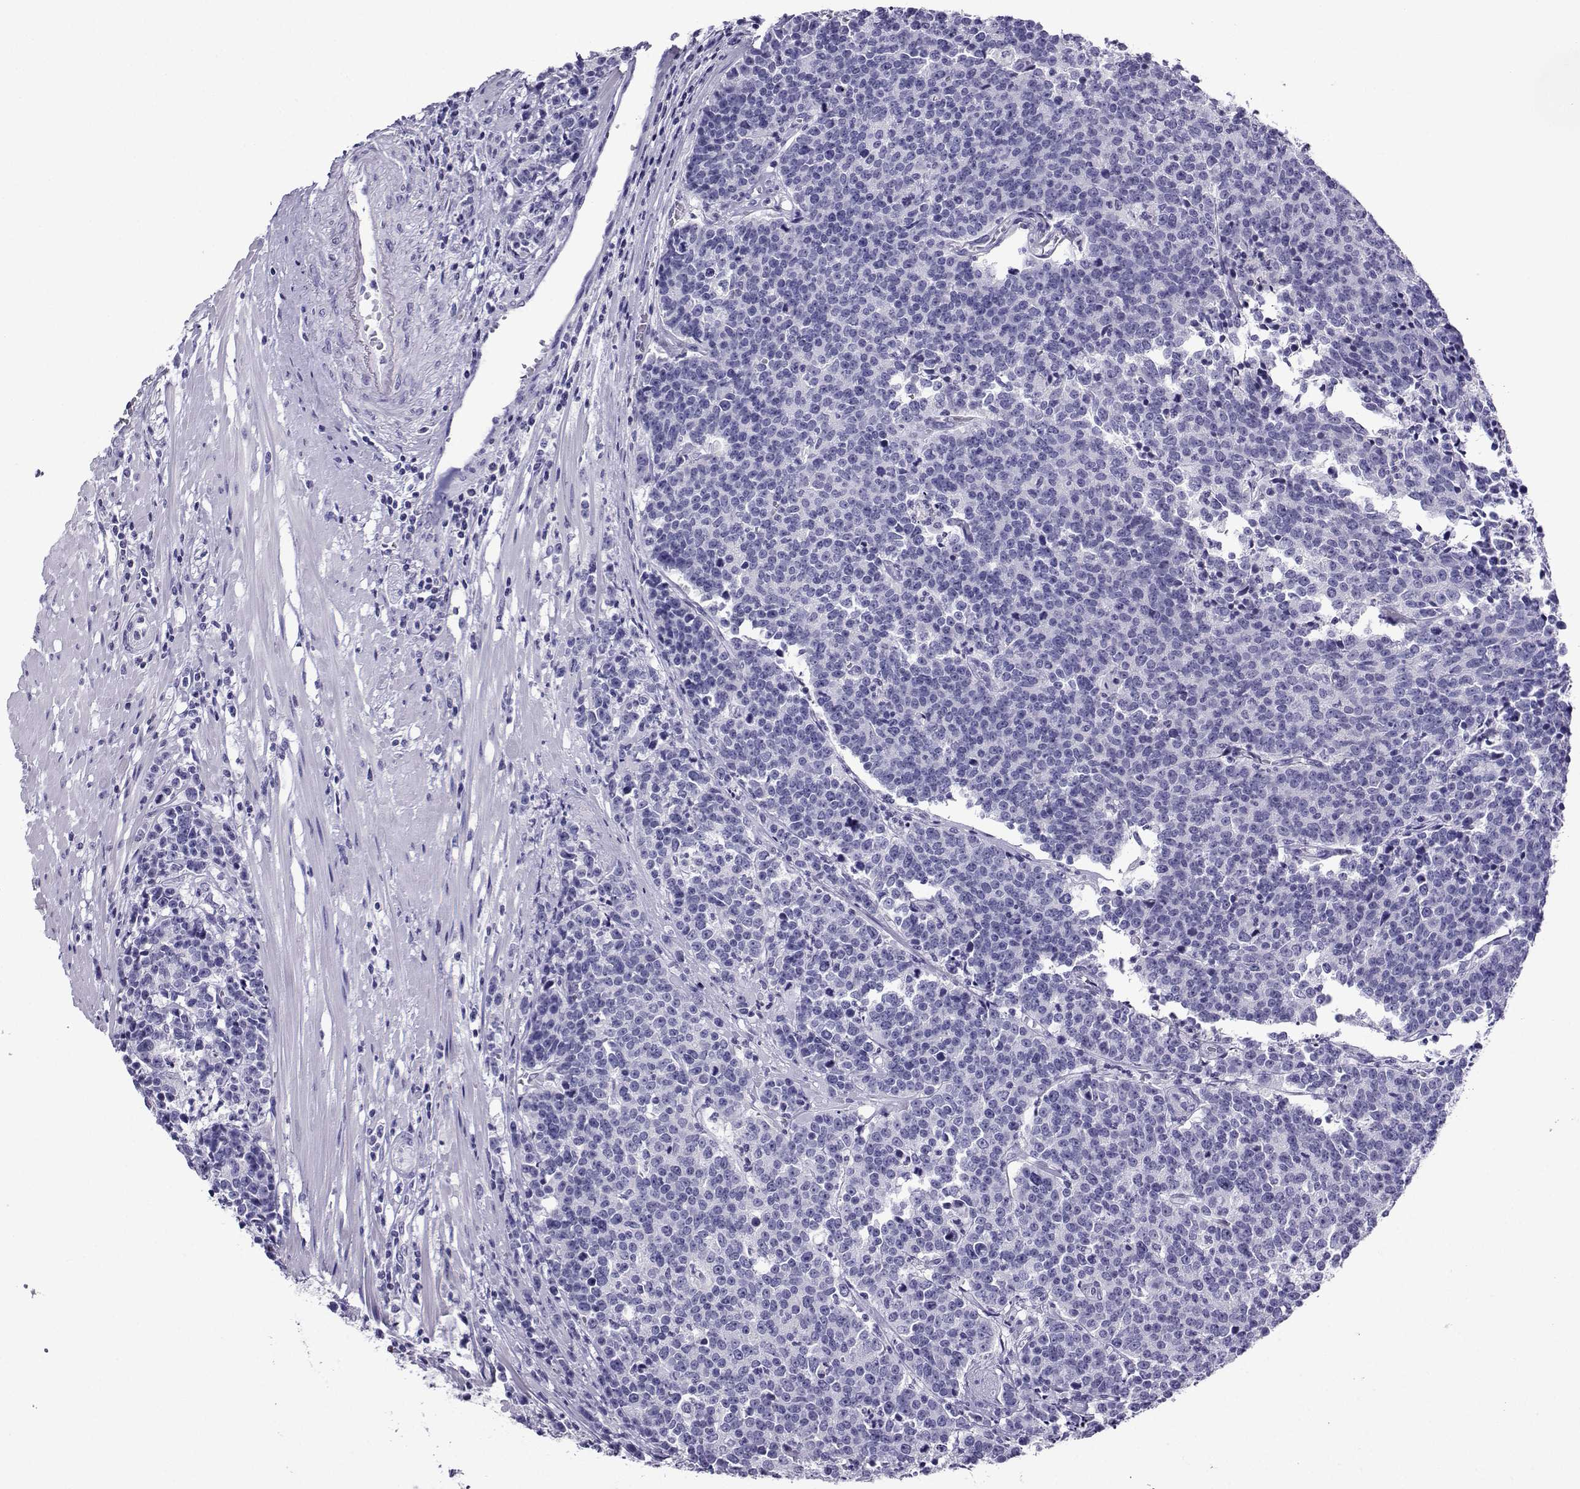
{"staining": {"intensity": "negative", "quantity": "none", "location": "none"}, "tissue": "prostate cancer", "cell_type": "Tumor cells", "image_type": "cancer", "snomed": [{"axis": "morphology", "description": "Adenocarcinoma, NOS"}, {"axis": "topography", "description": "Prostate"}], "caption": "The image reveals no significant positivity in tumor cells of adenocarcinoma (prostate). (DAB (3,3'-diaminobenzidine) immunohistochemistry visualized using brightfield microscopy, high magnification).", "gene": "CRYBB1", "patient": {"sex": "male", "age": 67}}